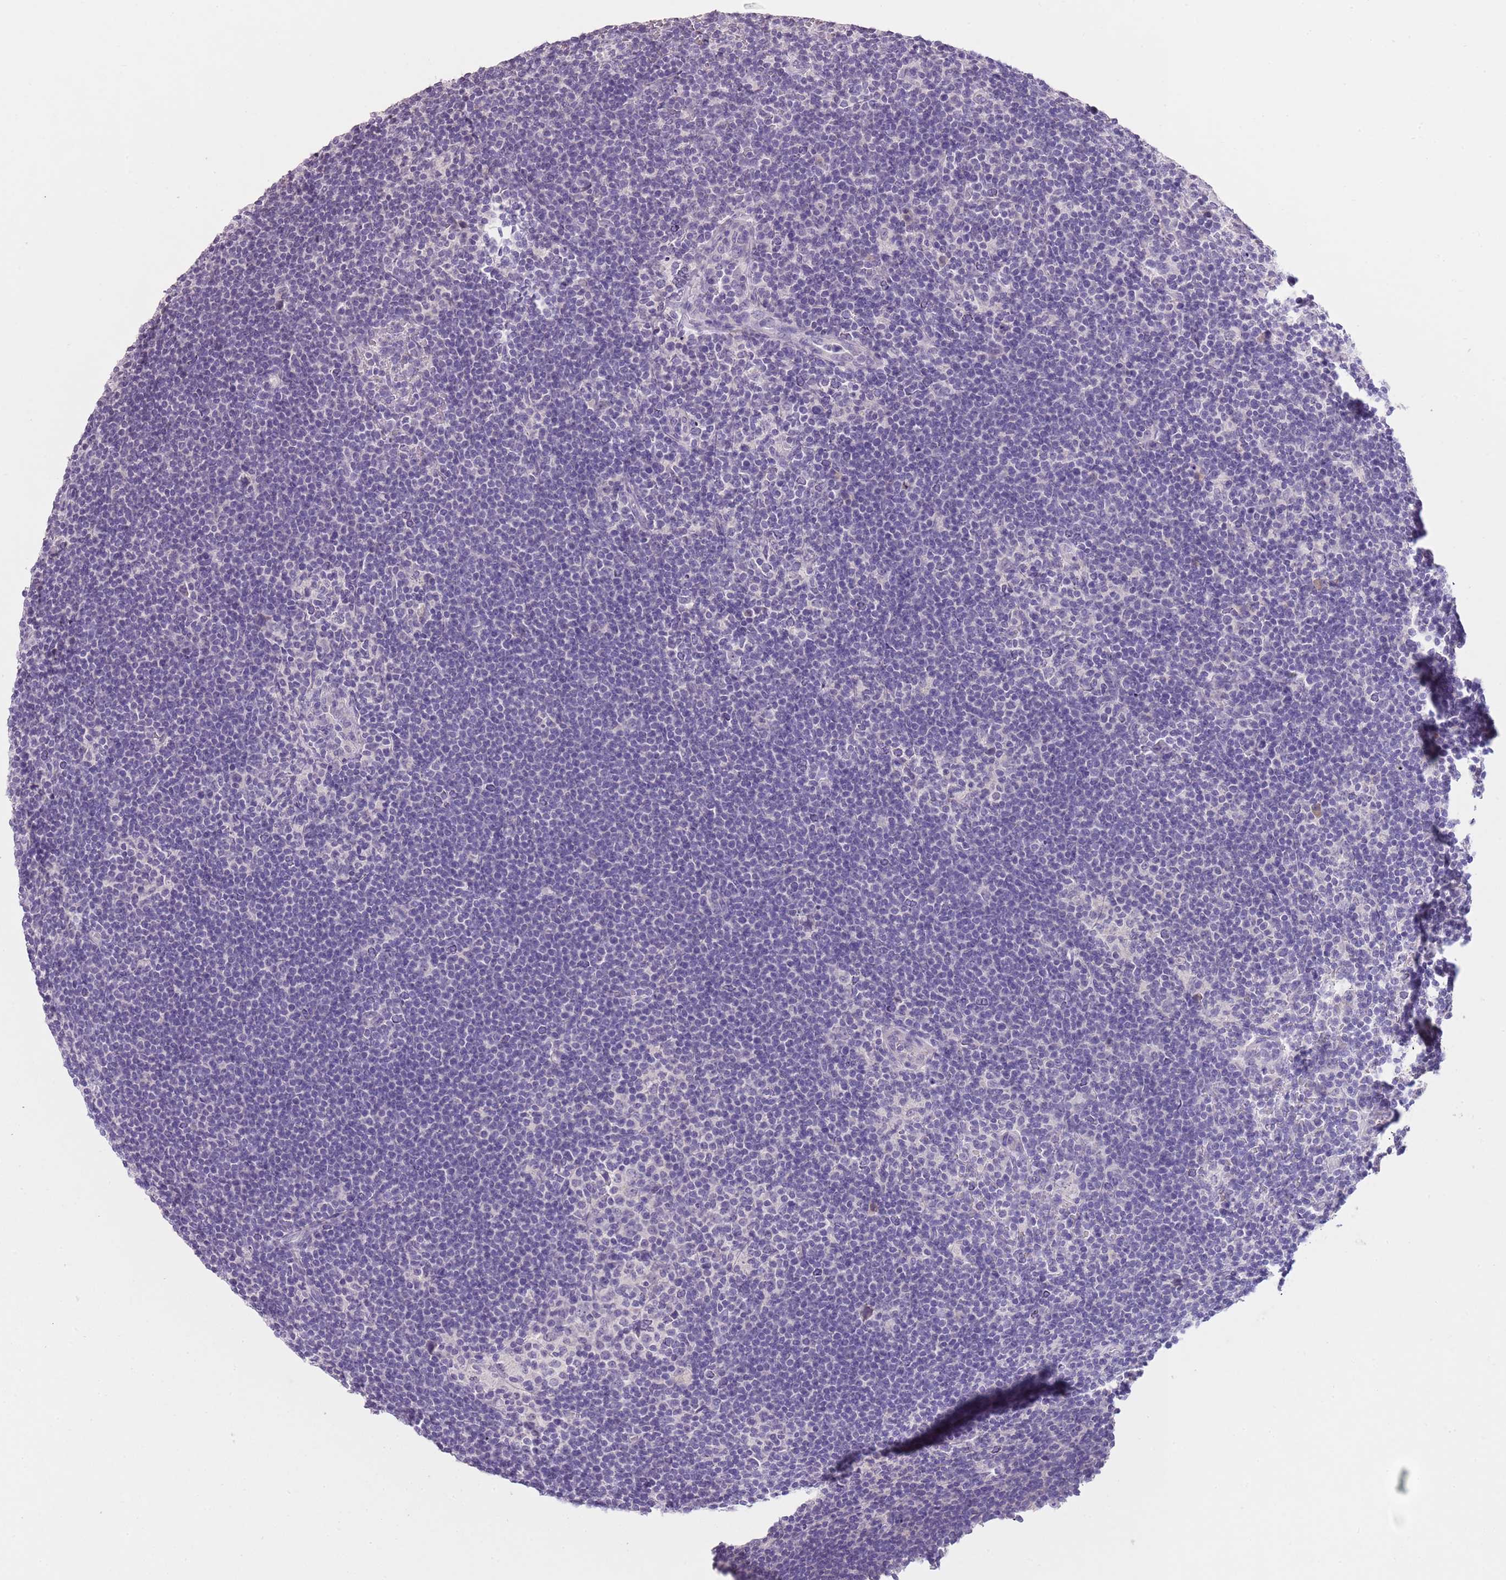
{"staining": {"intensity": "negative", "quantity": "none", "location": "none"}, "tissue": "lymphoma", "cell_type": "Tumor cells", "image_type": "cancer", "snomed": [{"axis": "morphology", "description": "Hodgkin's disease, NOS"}, {"axis": "topography", "description": "Lymph node"}], "caption": "DAB (3,3'-diaminobenzidine) immunohistochemical staining of human lymphoma displays no significant expression in tumor cells.", "gene": "SLC35E3", "patient": {"sex": "female", "age": 57}}